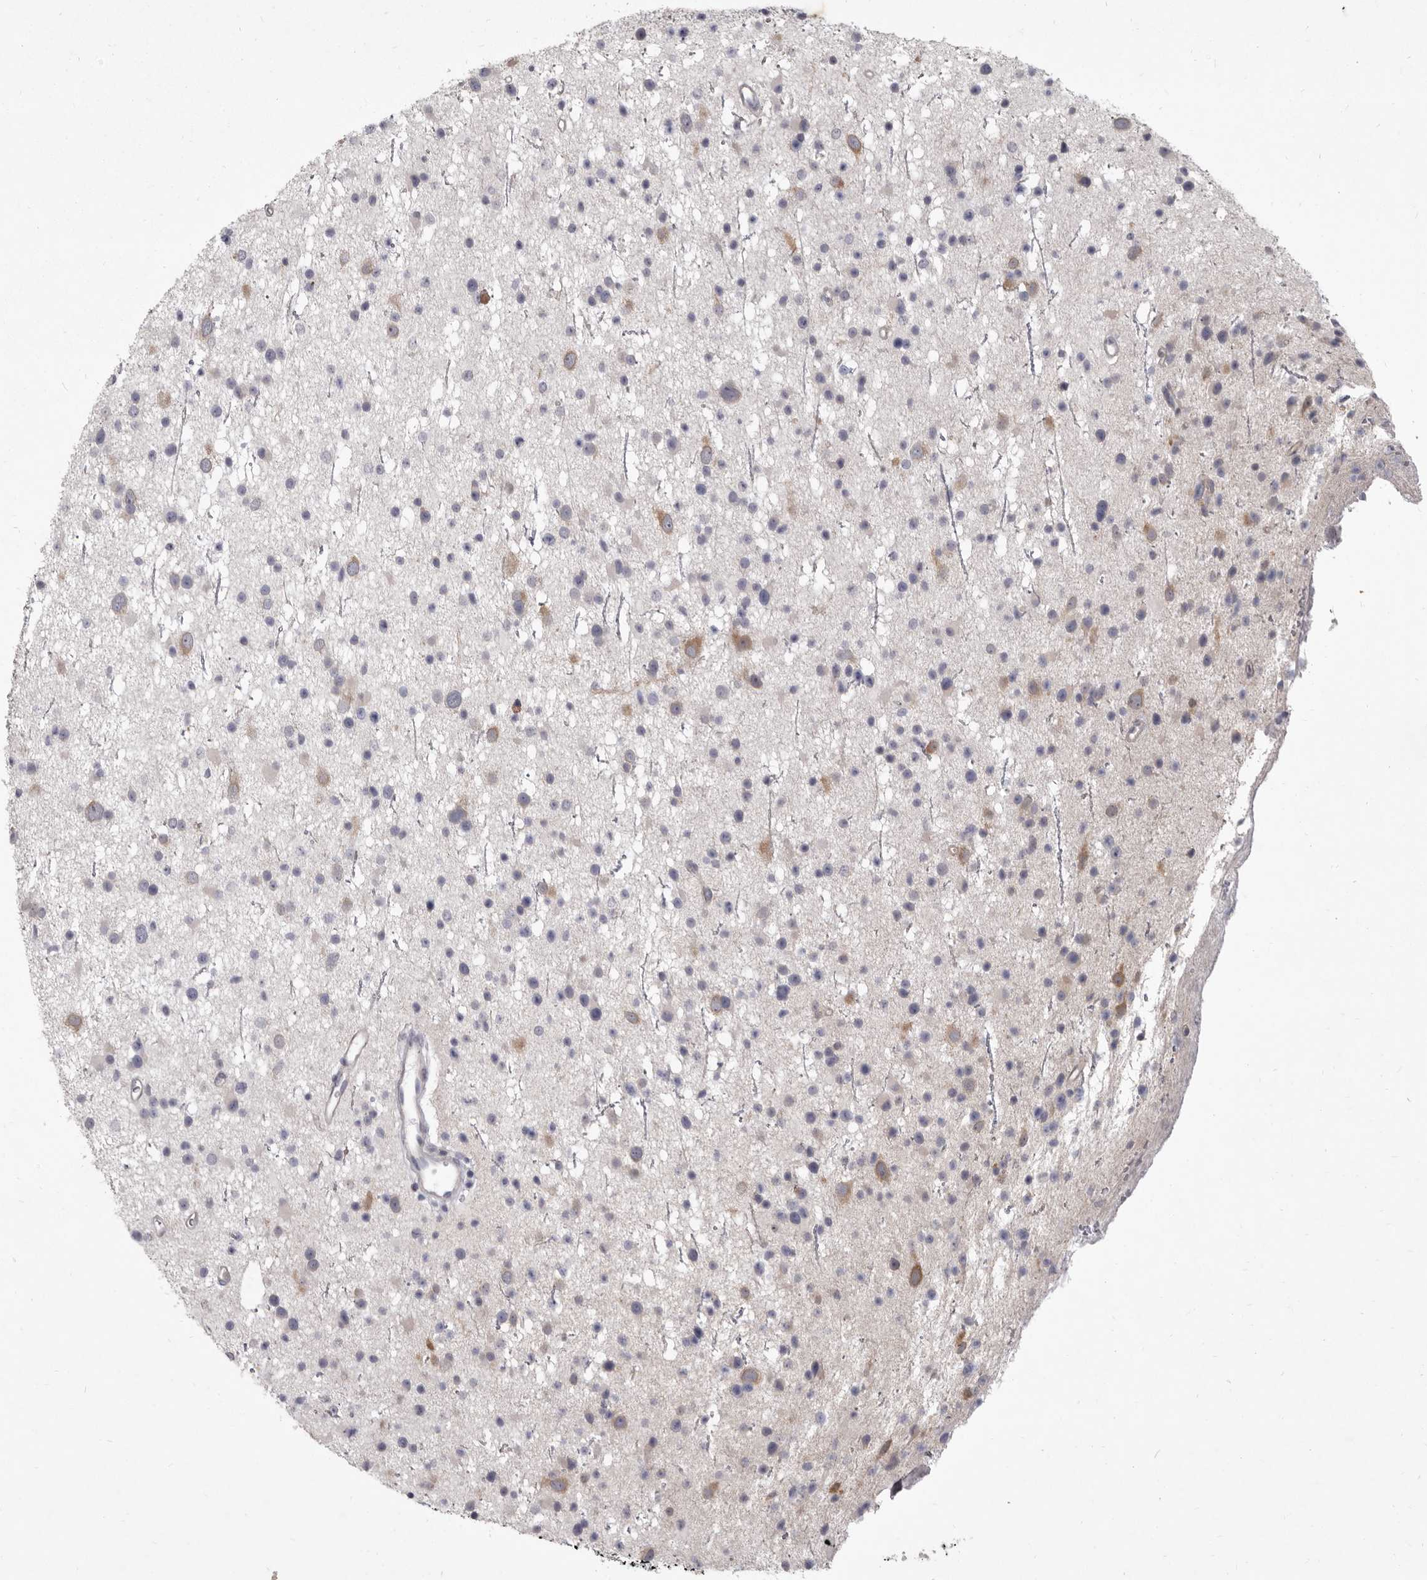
{"staining": {"intensity": "weak", "quantity": "<25%", "location": "cytoplasmic/membranous"}, "tissue": "glioma", "cell_type": "Tumor cells", "image_type": "cancer", "snomed": [{"axis": "morphology", "description": "Glioma, malignant, Low grade"}, {"axis": "topography", "description": "Cerebral cortex"}], "caption": "Malignant glioma (low-grade) was stained to show a protein in brown. There is no significant staining in tumor cells.", "gene": "GSK3B", "patient": {"sex": "female", "age": 39}}